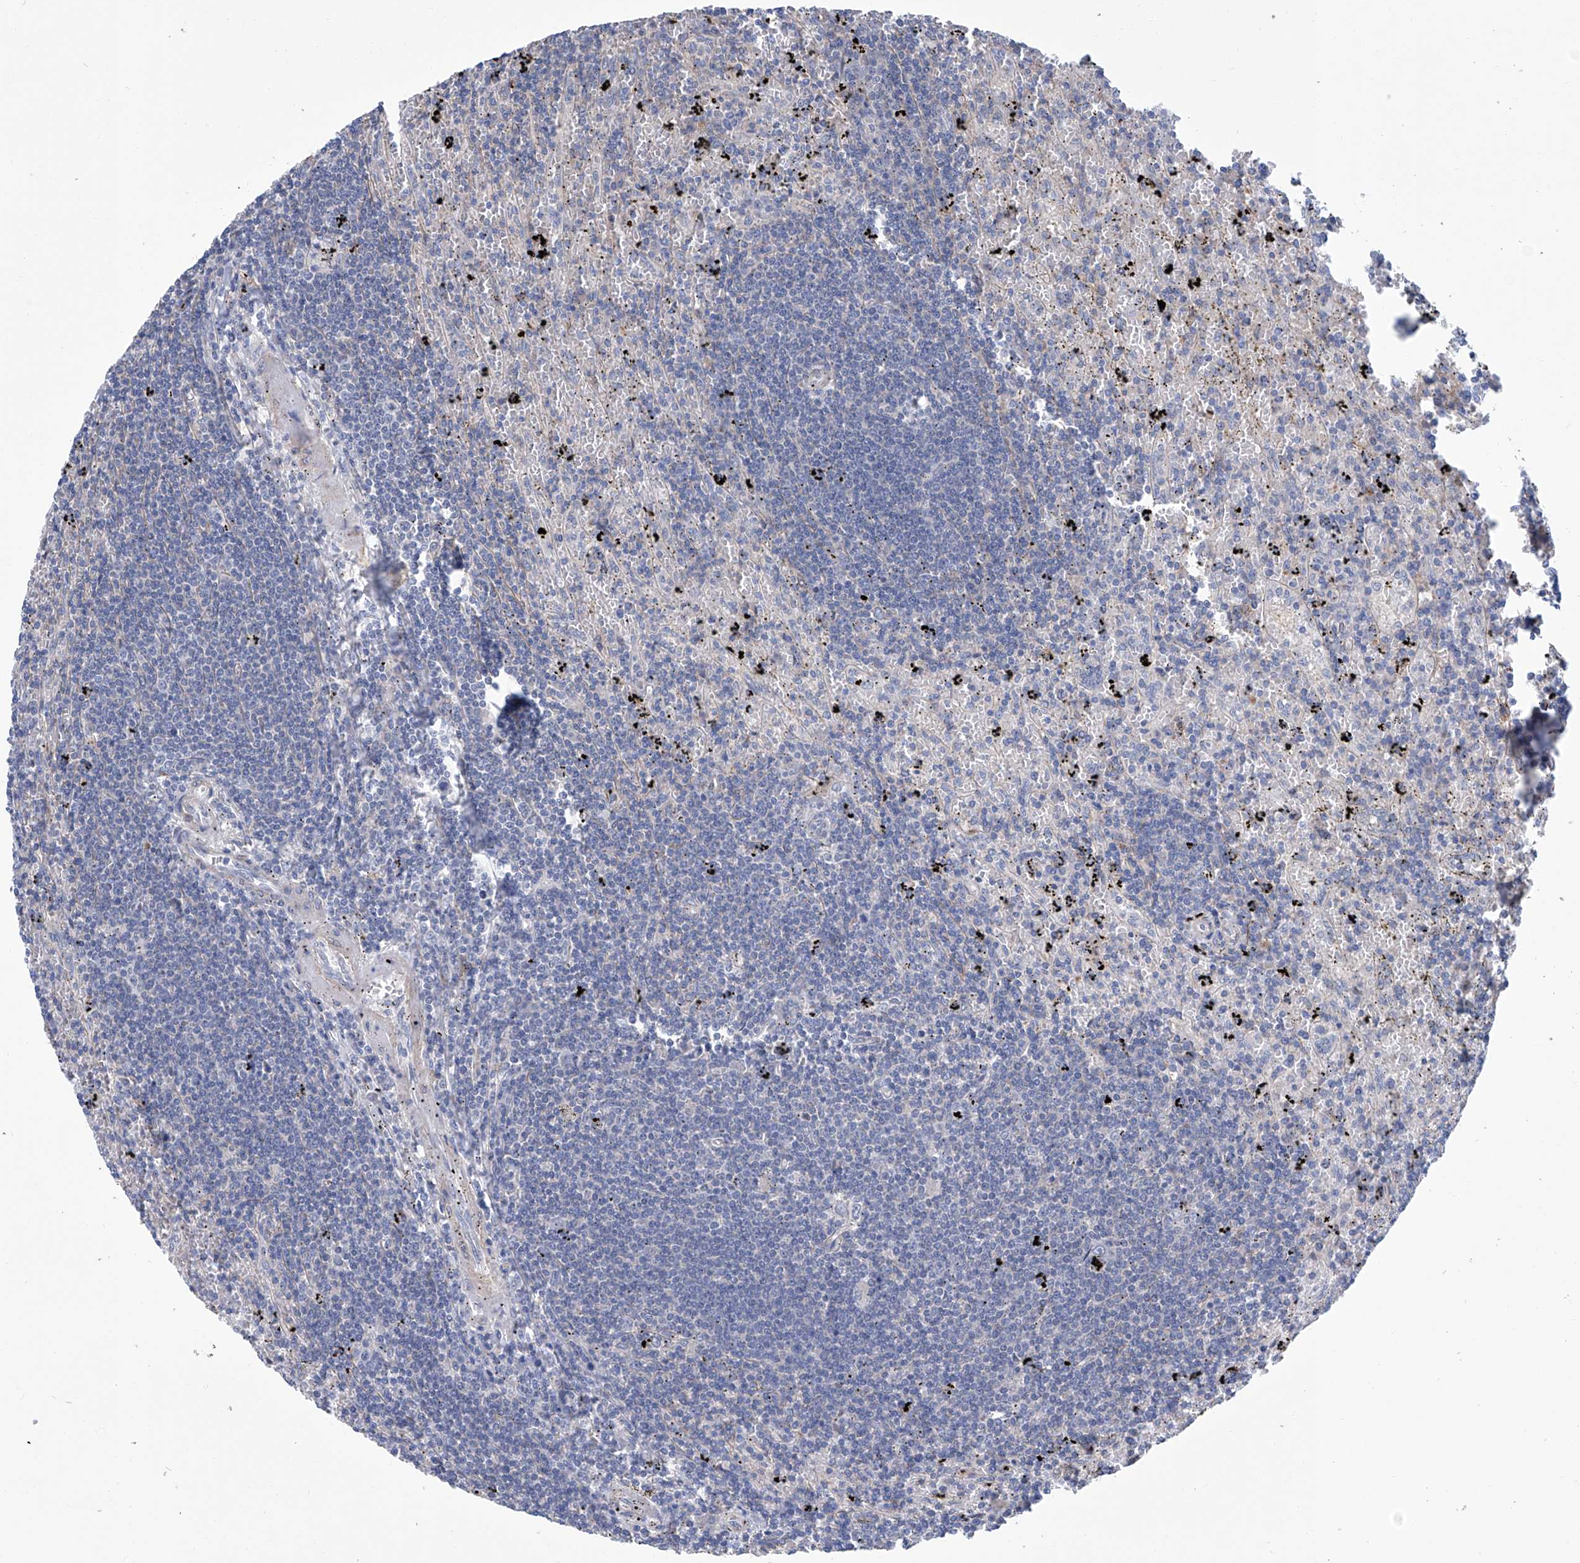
{"staining": {"intensity": "negative", "quantity": "none", "location": "none"}, "tissue": "lymphoma", "cell_type": "Tumor cells", "image_type": "cancer", "snomed": [{"axis": "morphology", "description": "Malignant lymphoma, non-Hodgkin's type, Low grade"}, {"axis": "topography", "description": "Spleen"}], "caption": "This is an IHC histopathology image of malignant lymphoma, non-Hodgkin's type (low-grade). There is no positivity in tumor cells.", "gene": "SMS", "patient": {"sex": "male", "age": 76}}